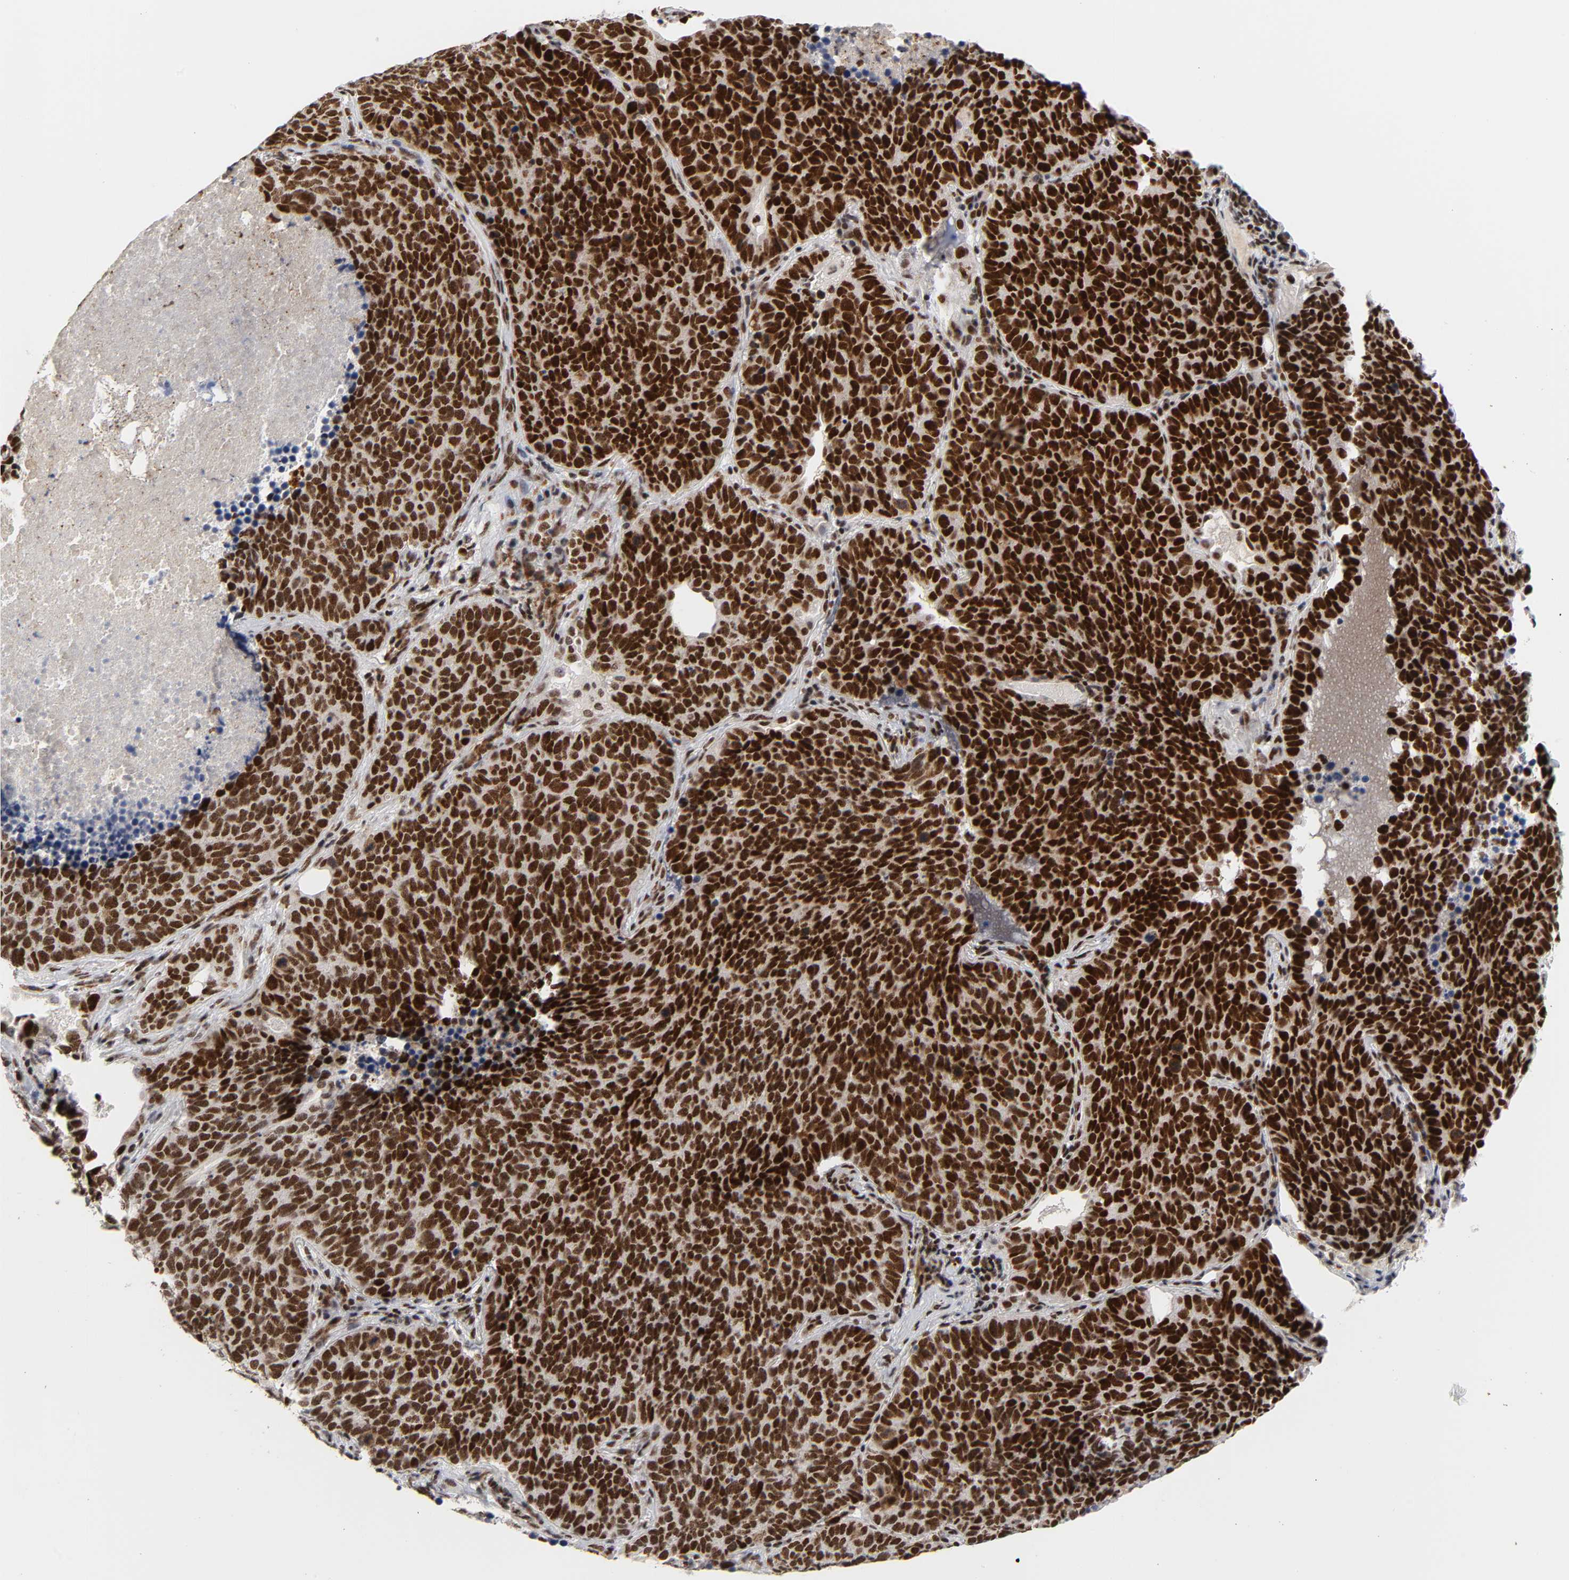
{"staining": {"intensity": "strong", "quantity": ">75%", "location": "nuclear"}, "tissue": "lung cancer", "cell_type": "Tumor cells", "image_type": "cancer", "snomed": [{"axis": "morphology", "description": "Neoplasm, malignant, NOS"}, {"axis": "topography", "description": "Lung"}], "caption": "Human lung cancer stained for a protein (brown) demonstrates strong nuclear positive staining in about >75% of tumor cells.", "gene": "CREBBP", "patient": {"sex": "female", "age": 75}}